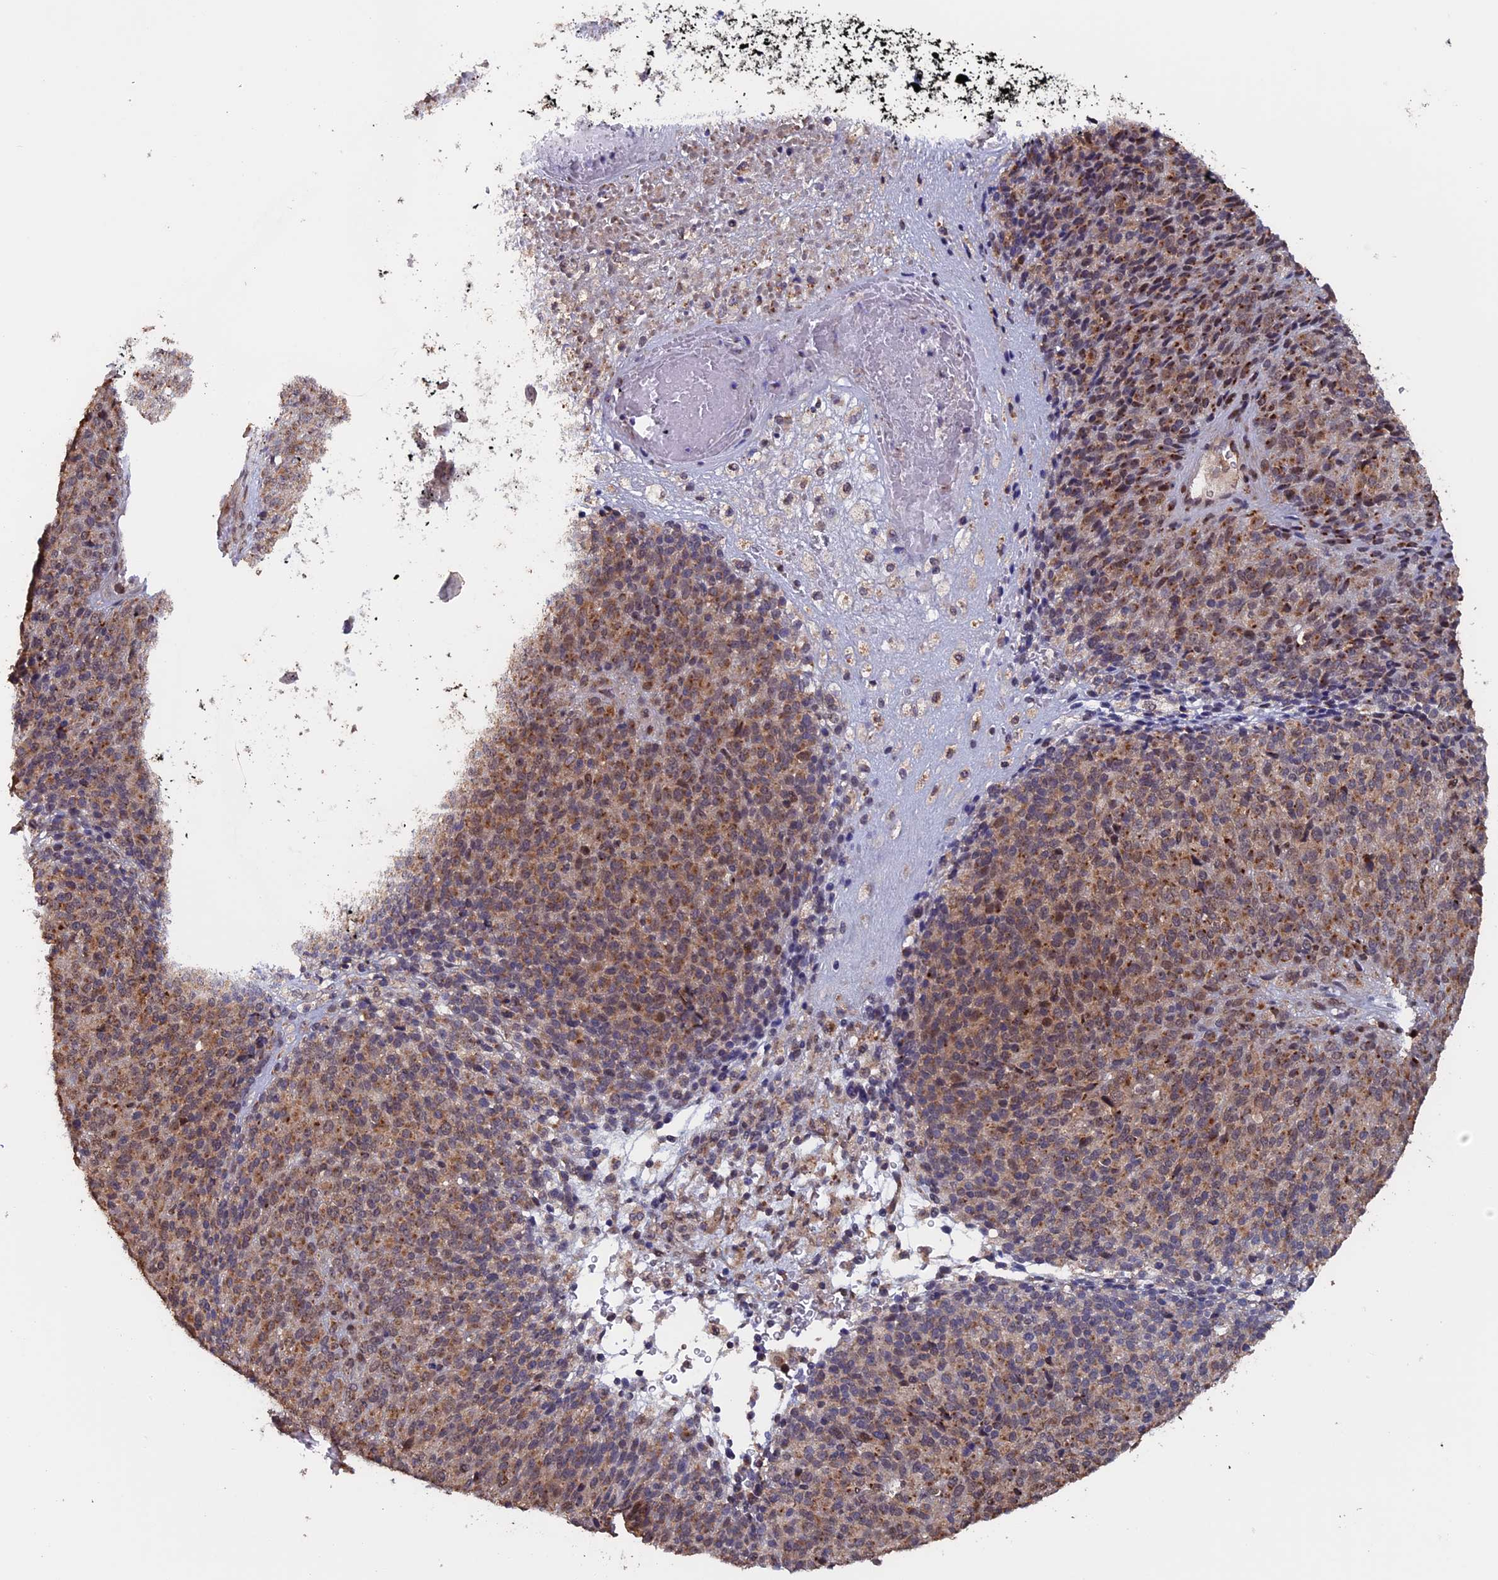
{"staining": {"intensity": "moderate", "quantity": ">75%", "location": "cytoplasmic/membranous"}, "tissue": "melanoma", "cell_type": "Tumor cells", "image_type": "cancer", "snomed": [{"axis": "morphology", "description": "Malignant melanoma, Metastatic site"}, {"axis": "topography", "description": "Brain"}], "caption": "Protein expression analysis of malignant melanoma (metastatic site) demonstrates moderate cytoplasmic/membranous staining in about >75% of tumor cells. The staining was performed using DAB to visualize the protein expression in brown, while the nuclei were stained in blue with hematoxylin (Magnification: 20x).", "gene": "PIGQ", "patient": {"sex": "female", "age": 56}}